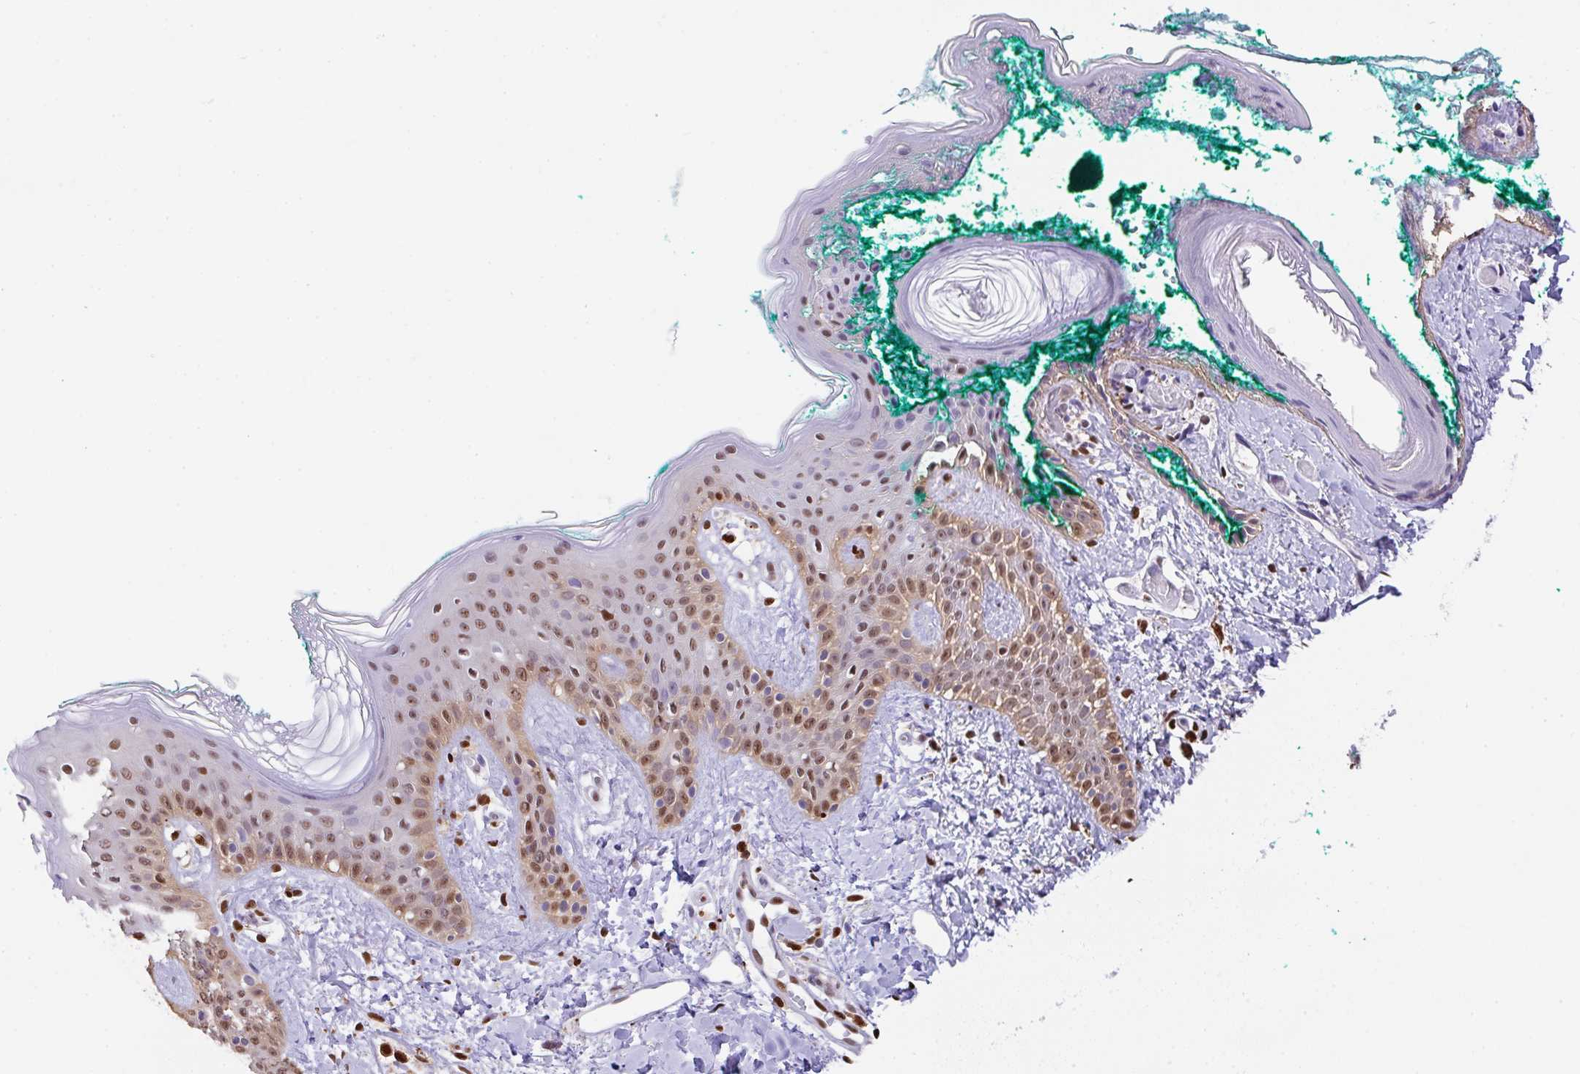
{"staining": {"intensity": "strong", "quantity": ">75%", "location": "nuclear"}, "tissue": "skin", "cell_type": "Fibroblasts", "image_type": "normal", "snomed": [{"axis": "morphology", "description": "Normal tissue, NOS"}, {"axis": "topography", "description": "Skin"}], "caption": "Strong nuclear protein staining is seen in about >75% of fibroblasts in skin. The protein of interest is shown in brown color, while the nuclei are stained blue.", "gene": "BTBD10", "patient": {"sex": "male", "age": 16}}